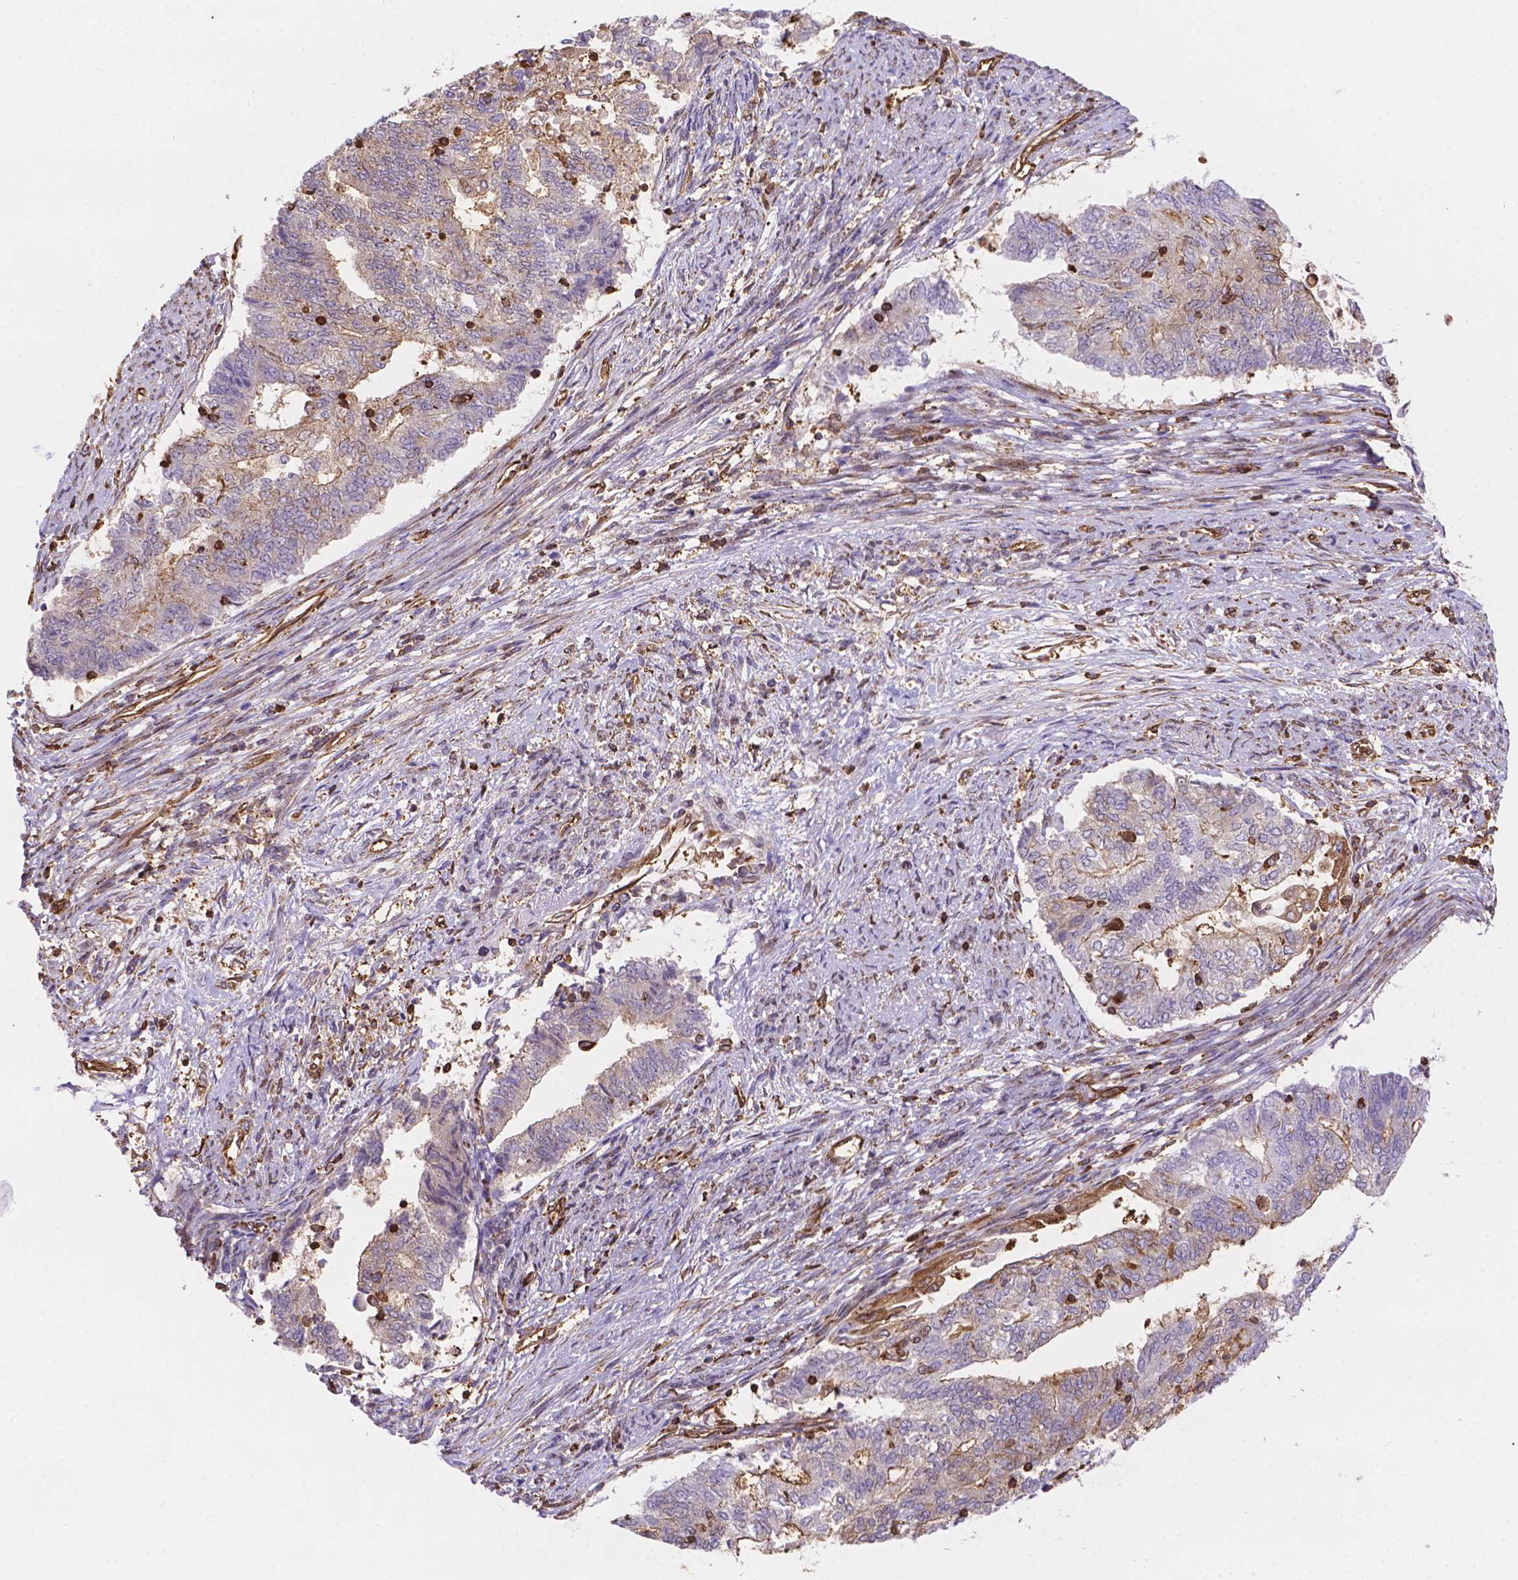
{"staining": {"intensity": "moderate", "quantity": "<25%", "location": "cytoplasmic/membranous"}, "tissue": "endometrial cancer", "cell_type": "Tumor cells", "image_type": "cancer", "snomed": [{"axis": "morphology", "description": "Adenocarcinoma, NOS"}, {"axis": "topography", "description": "Endometrium"}], "caption": "Immunohistochemistry of human adenocarcinoma (endometrial) displays low levels of moderate cytoplasmic/membranous staining in approximately <25% of tumor cells. (DAB = brown stain, brightfield microscopy at high magnification).", "gene": "DMWD", "patient": {"sex": "female", "age": 65}}